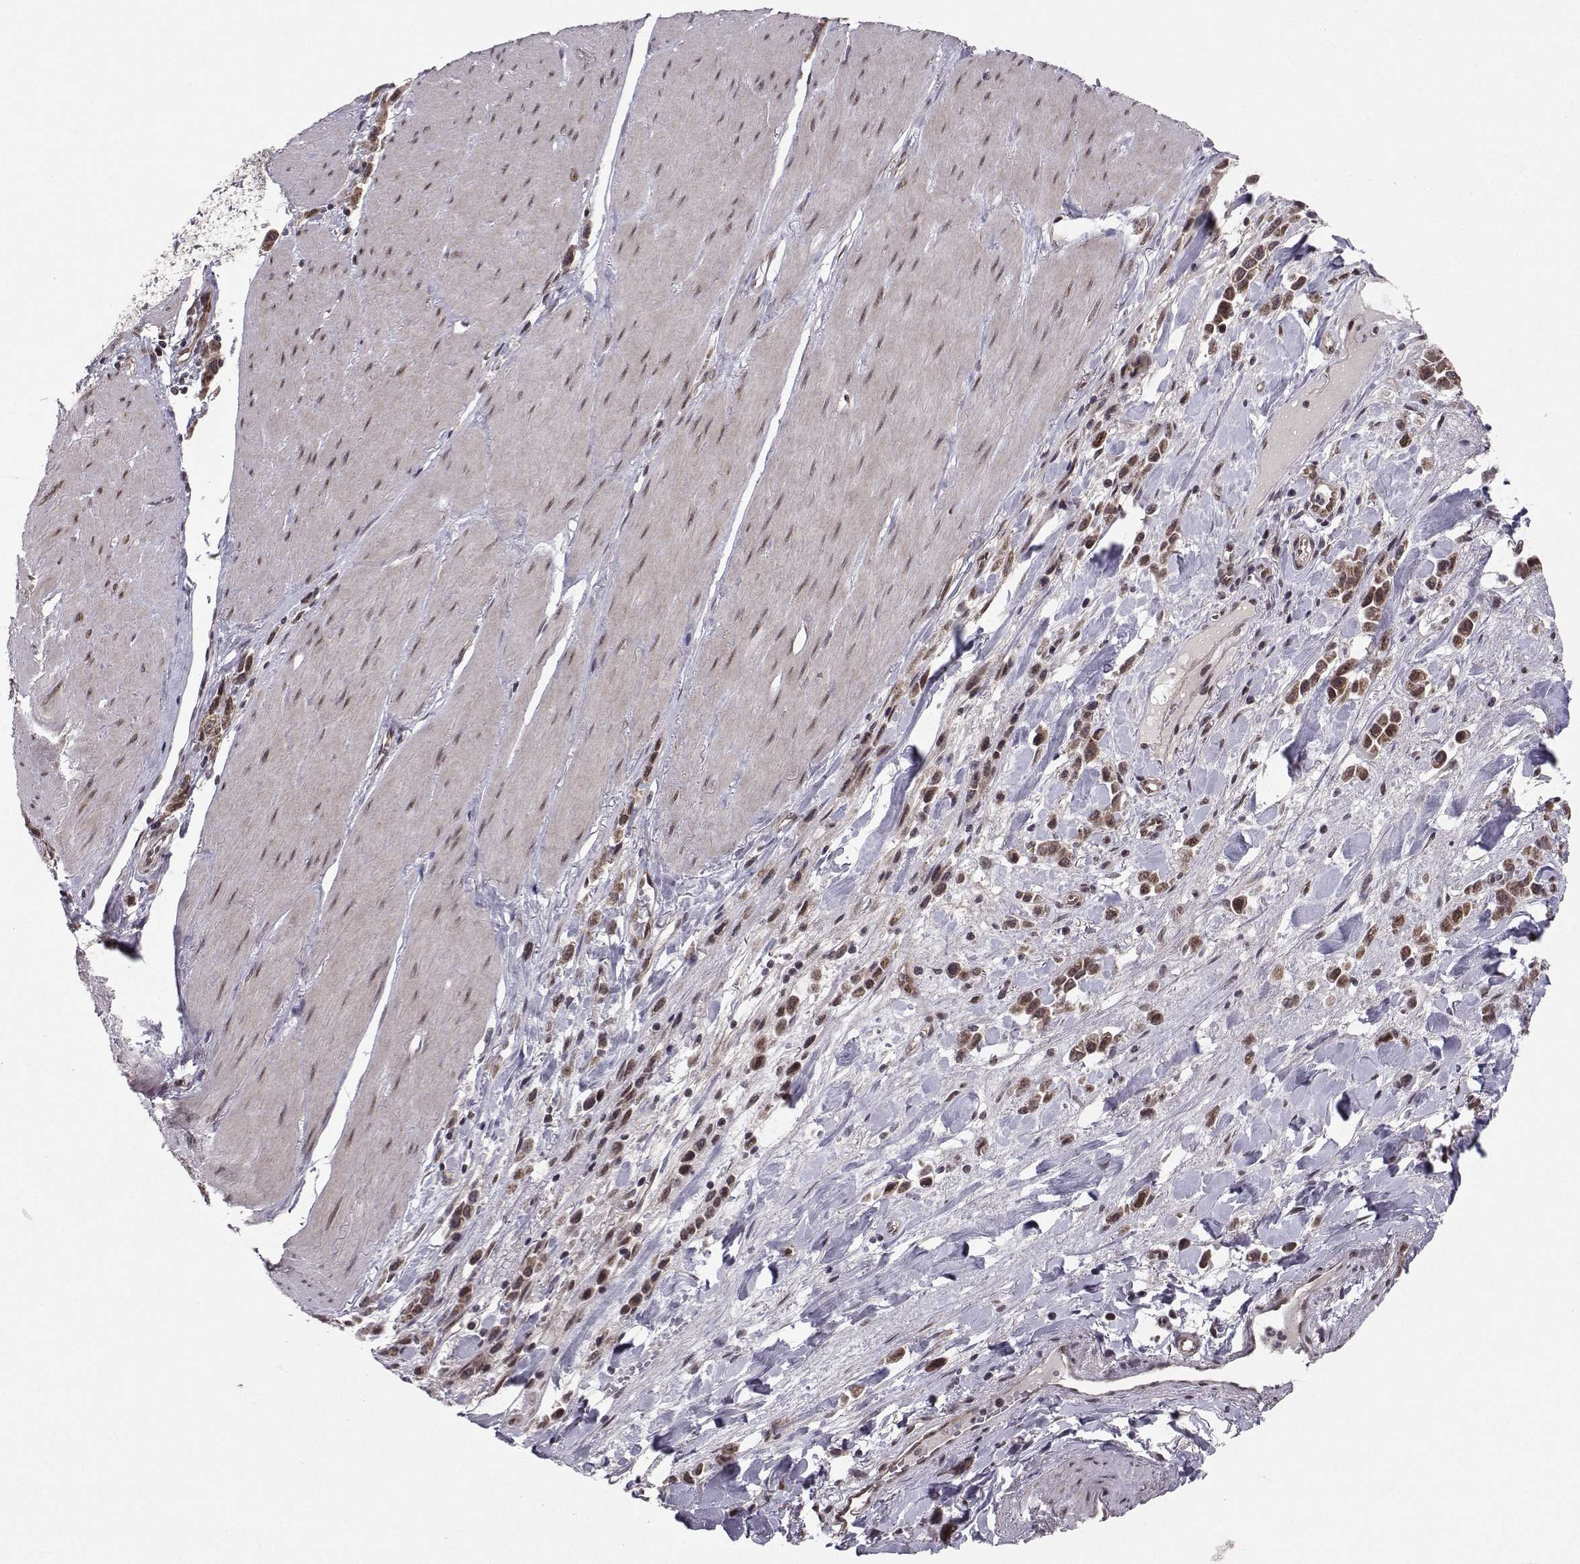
{"staining": {"intensity": "moderate", "quantity": ">75%", "location": "nuclear"}, "tissue": "stomach cancer", "cell_type": "Tumor cells", "image_type": "cancer", "snomed": [{"axis": "morphology", "description": "Adenocarcinoma, NOS"}, {"axis": "topography", "description": "Stomach"}], "caption": "Moderate nuclear protein staining is identified in about >75% of tumor cells in stomach cancer.", "gene": "PKN2", "patient": {"sex": "male", "age": 47}}